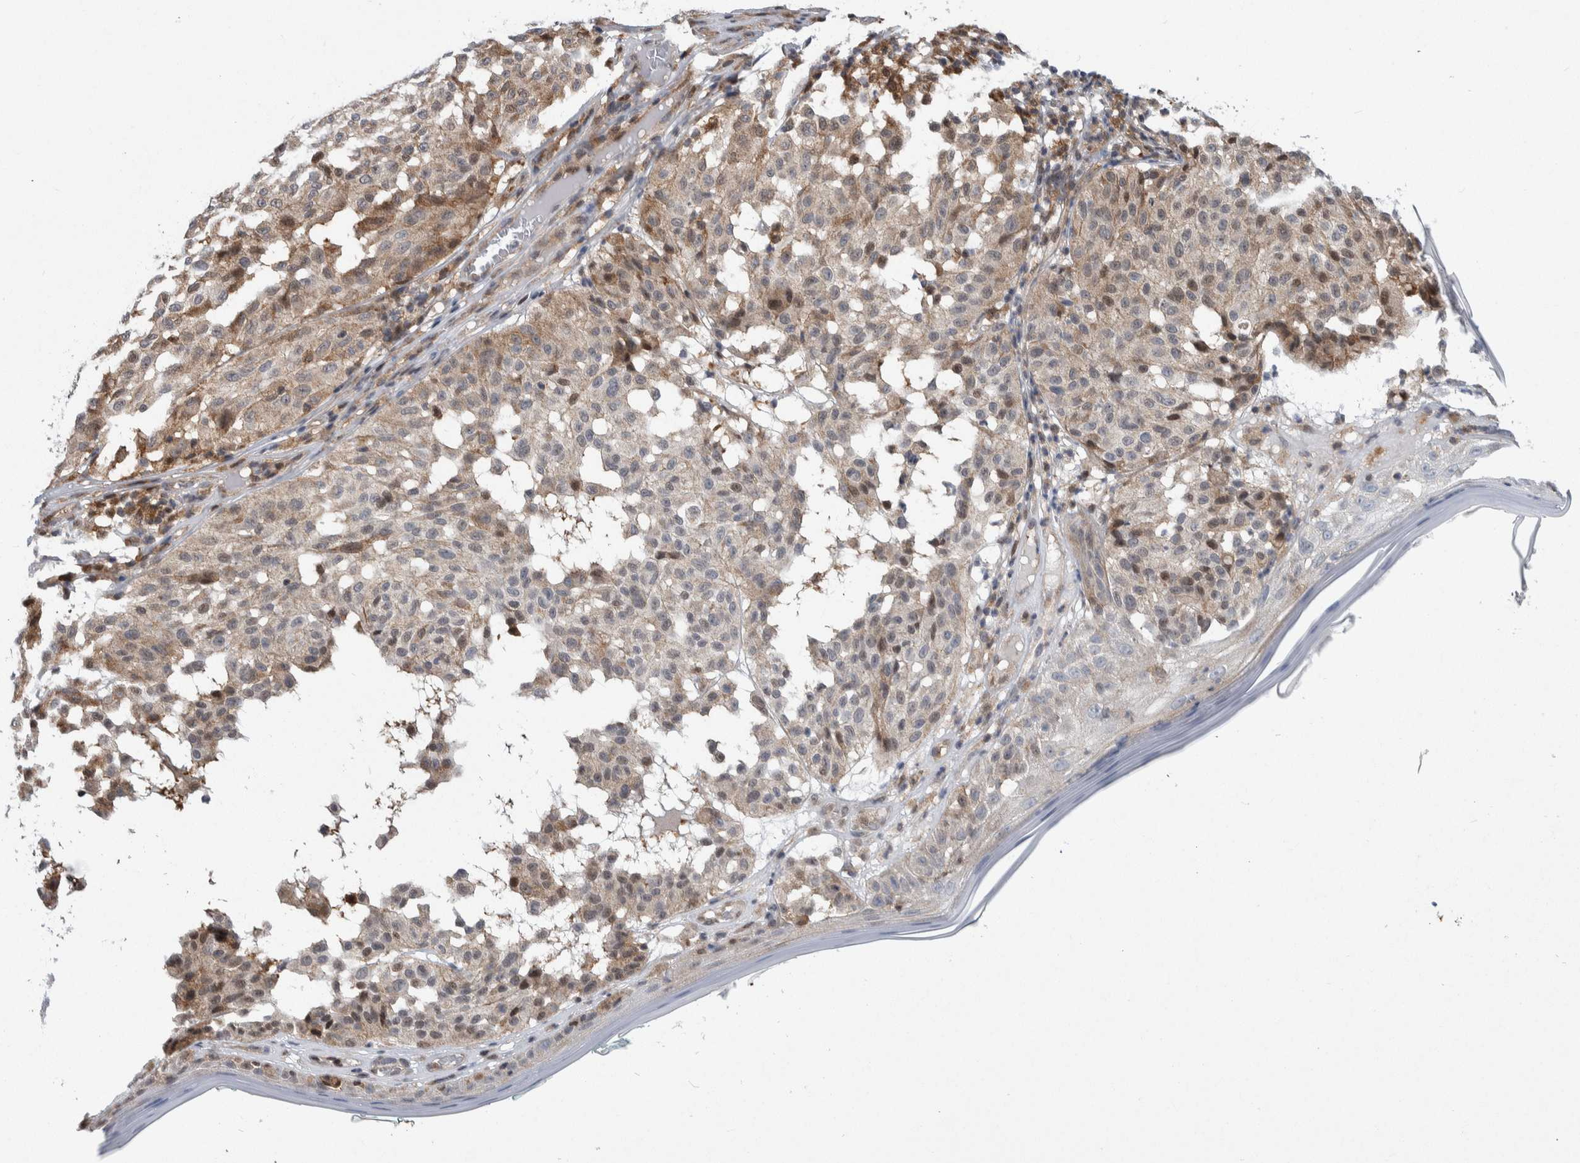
{"staining": {"intensity": "weak", "quantity": "<25%", "location": "cytoplasmic/membranous"}, "tissue": "melanoma", "cell_type": "Tumor cells", "image_type": "cancer", "snomed": [{"axis": "morphology", "description": "Malignant melanoma, NOS"}, {"axis": "topography", "description": "Skin"}], "caption": "This is a micrograph of immunohistochemistry staining of malignant melanoma, which shows no positivity in tumor cells.", "gene": "PTPA", "patient": {"sex": "female", "age": 46}}